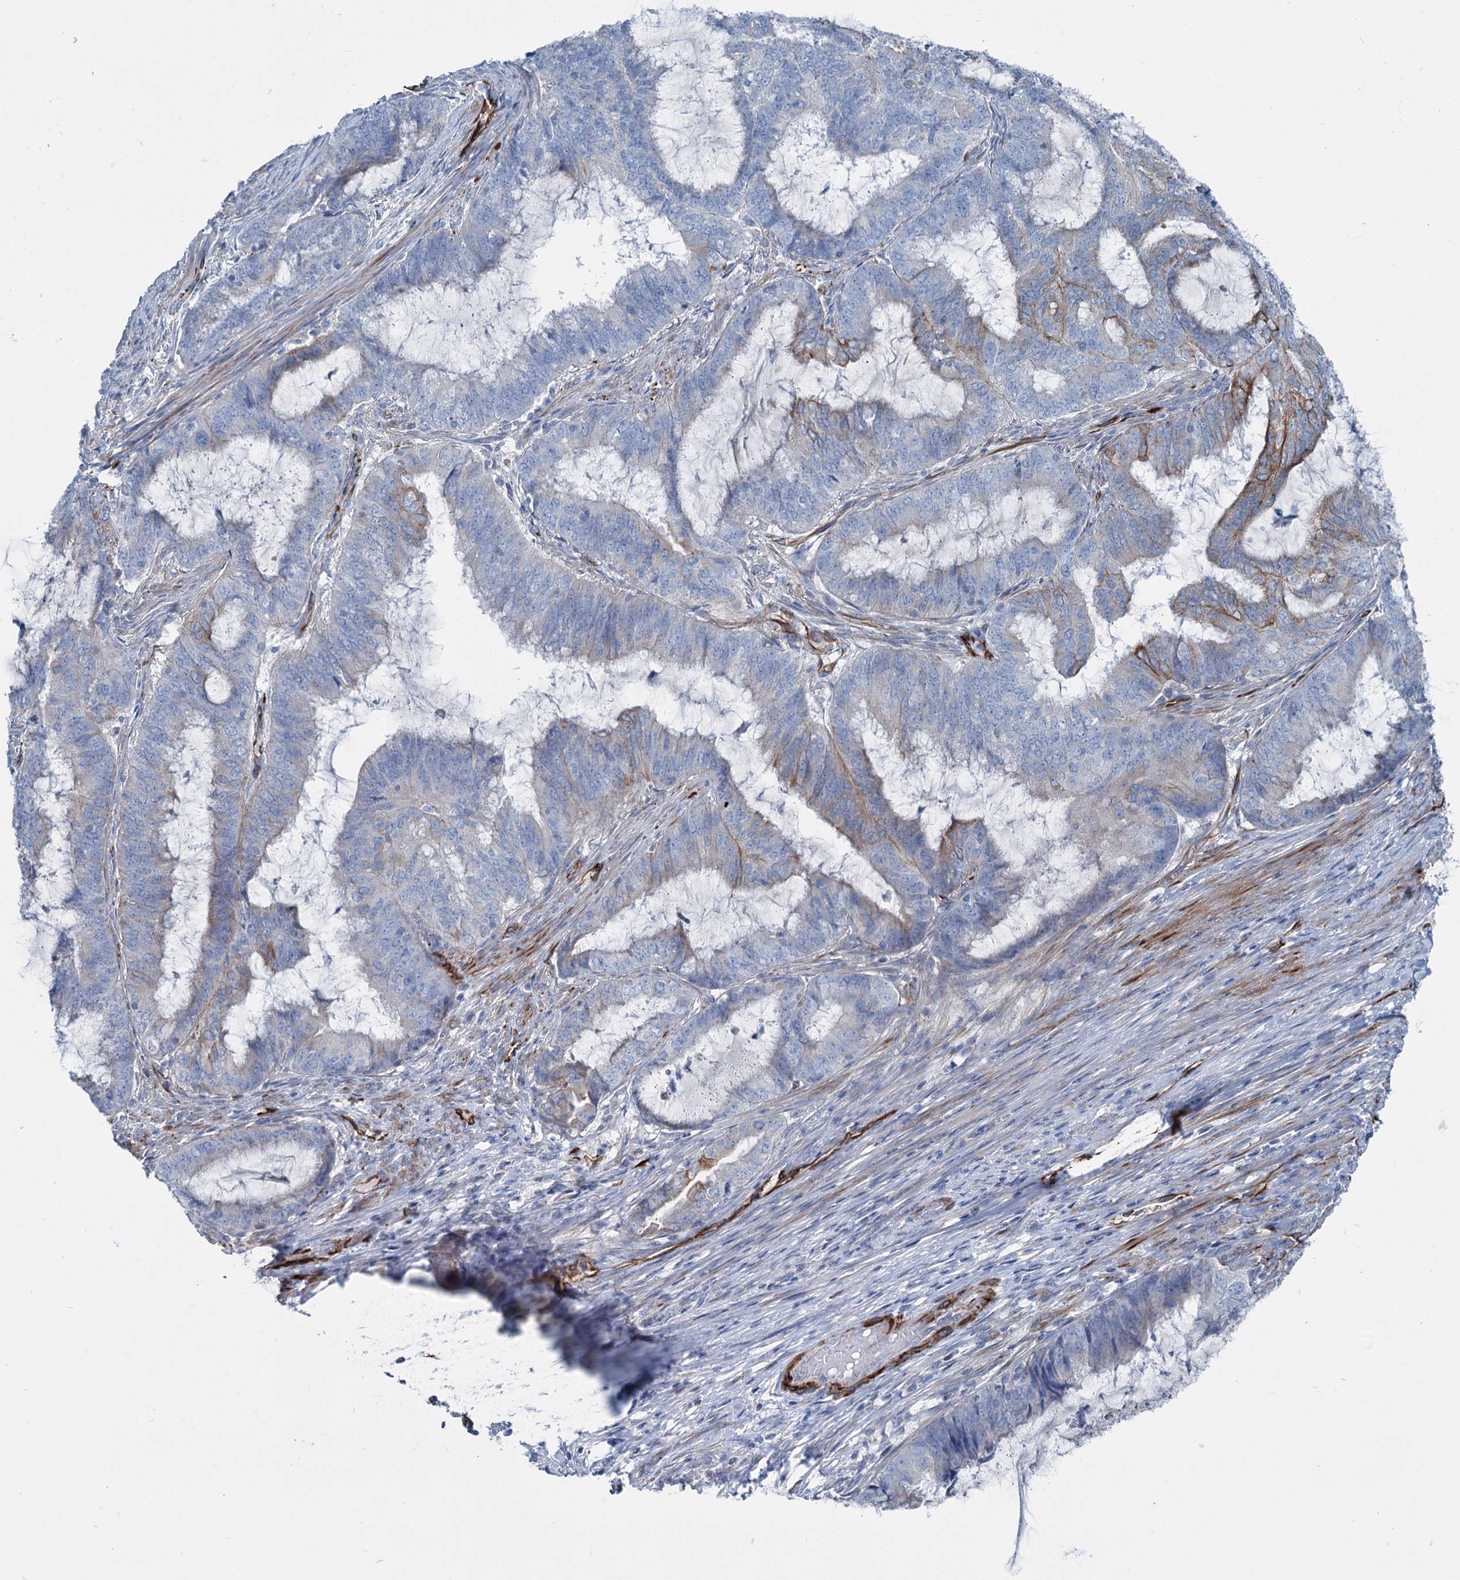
{"staining": {"intensity": "moderate", "quantity": "<25%", "location": "cytoplasmic/membranous"}, "tissue": "endometrial cancer", "cell_type": "Tumor cells", "image_type": "cancer", "snomed": [{"axis": "morphology", "description": "Adenocarcinoma, NOS"}, {"axis": "topography", "description": "Endometrium"}], "caption": "Human endometrial cancer stained with a protein marker reveals moderate staining in tumor cells.", "gene": "CALCOCO1", "patient": {"sex": "female", "age": 51}}